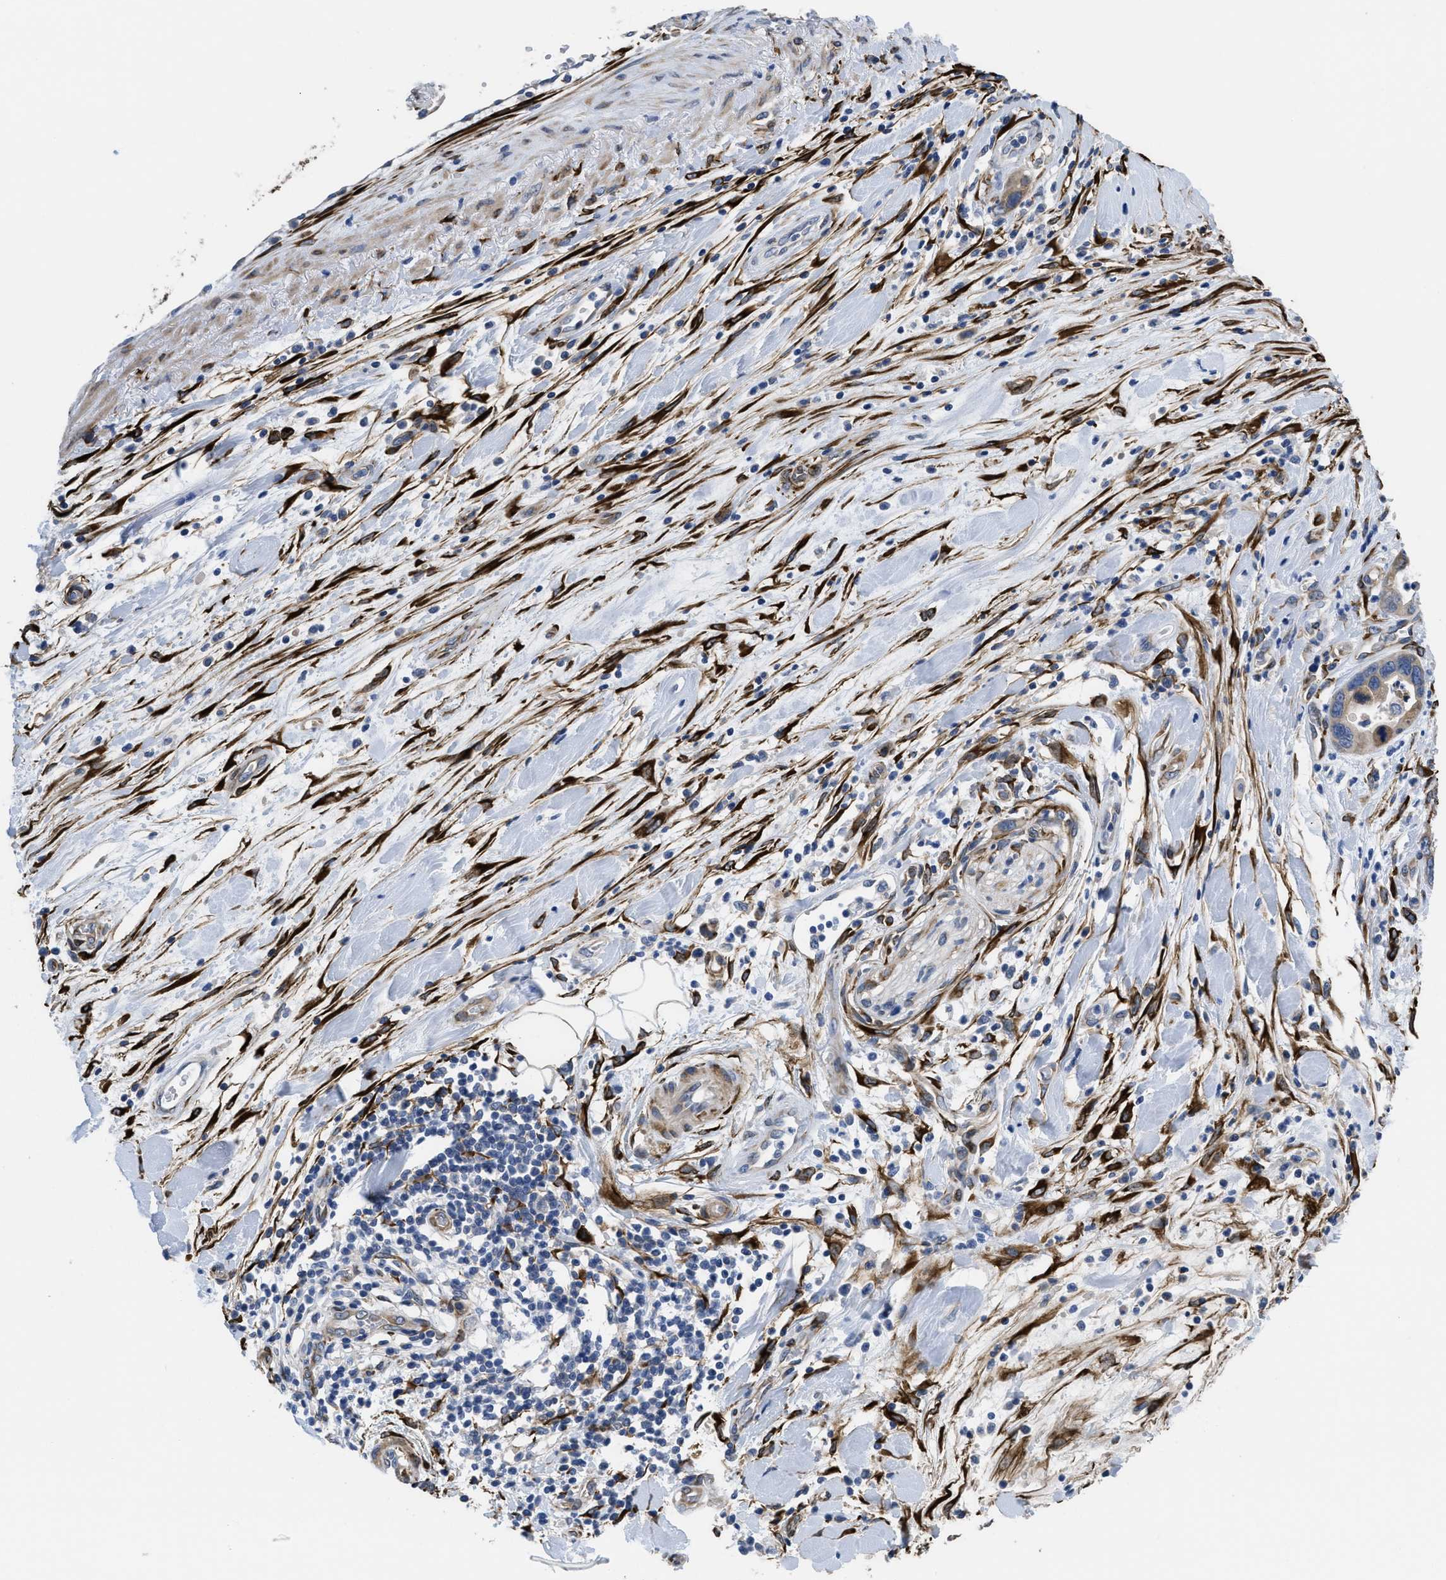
{"staining": {"intensity": "moderate", "quantity": "25%-75%", "location": "cytoplasmic/membranous"}, "tissue": "pancreatic cancer", "cell_type": "Tumor cells", "image_type": "cancer", "snomed": [{"axis": "morphology", "description": "Adenocarcinoma, NOS"}, {"axis": "topography", "description": "Pancreas"}], "caption": "Brown immunohistochemical staining in human pancreatic cancer (adenocarcinoma) demonstrates moderate cytoplasmic/membranous expression in approximately 25%-75% of tumor cells.", "gene": "SQLE", "patient": {"sex": "female", "age": 70}}